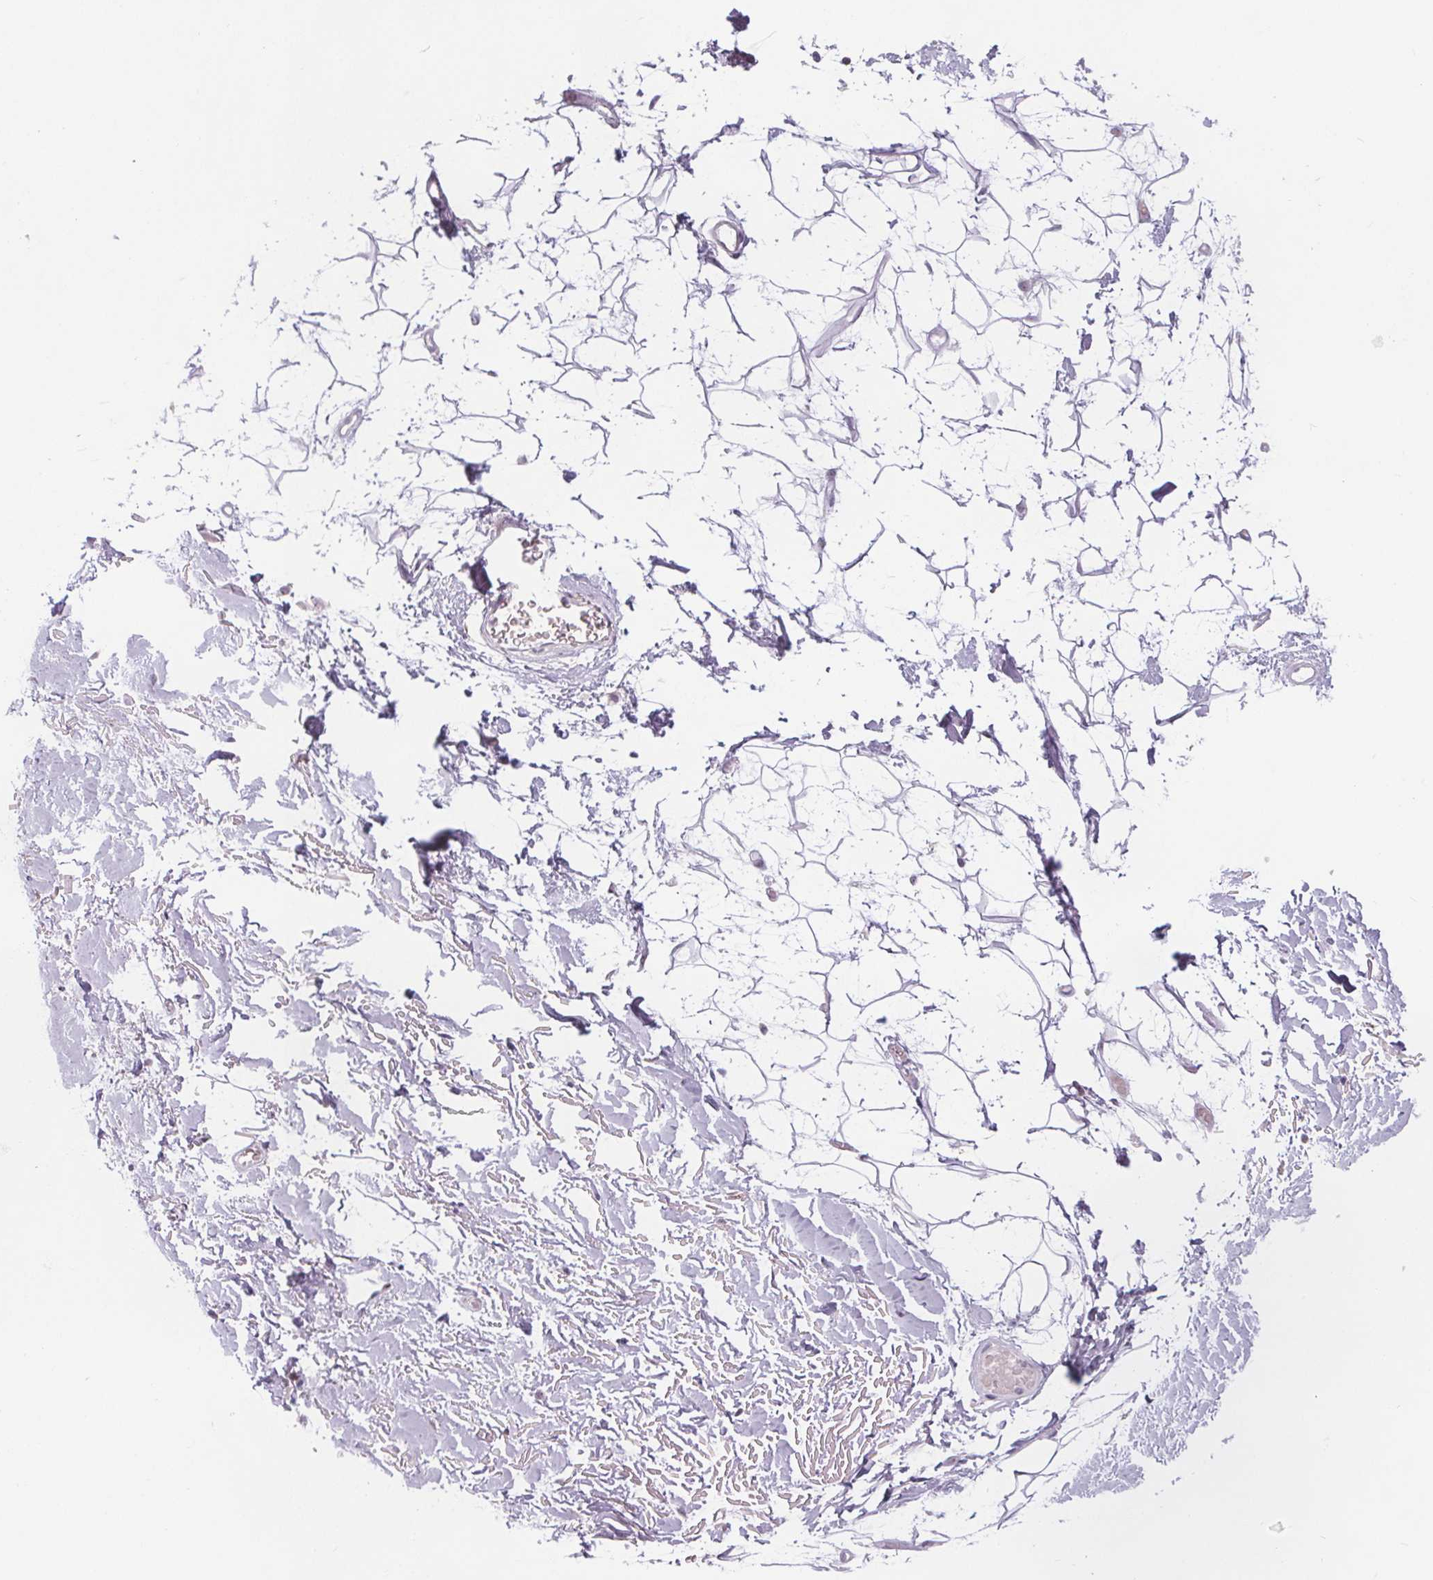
{"staining": {"intensity": "weak", "quantity": "<25%", "location": "nuclear"}, "tissue": "adipose tissue", "cell_type": "Adipocytes", "image_type": "normal", "snomed": [{"axis": "morphology", "description": "Normal tissue, NOS"}, {"axis": "topography", "description": "Anal"}, {"axis": "topography", "description": "Peripheral nerve tissue"}], "caption": "Immunohistochemistry (IHC) image of normal human adipose tissue stained for a protein (brown), which displays no expression in adipocytes.", "gene": "NOLC1", "patient": {"sex": "male", "age": 78}}